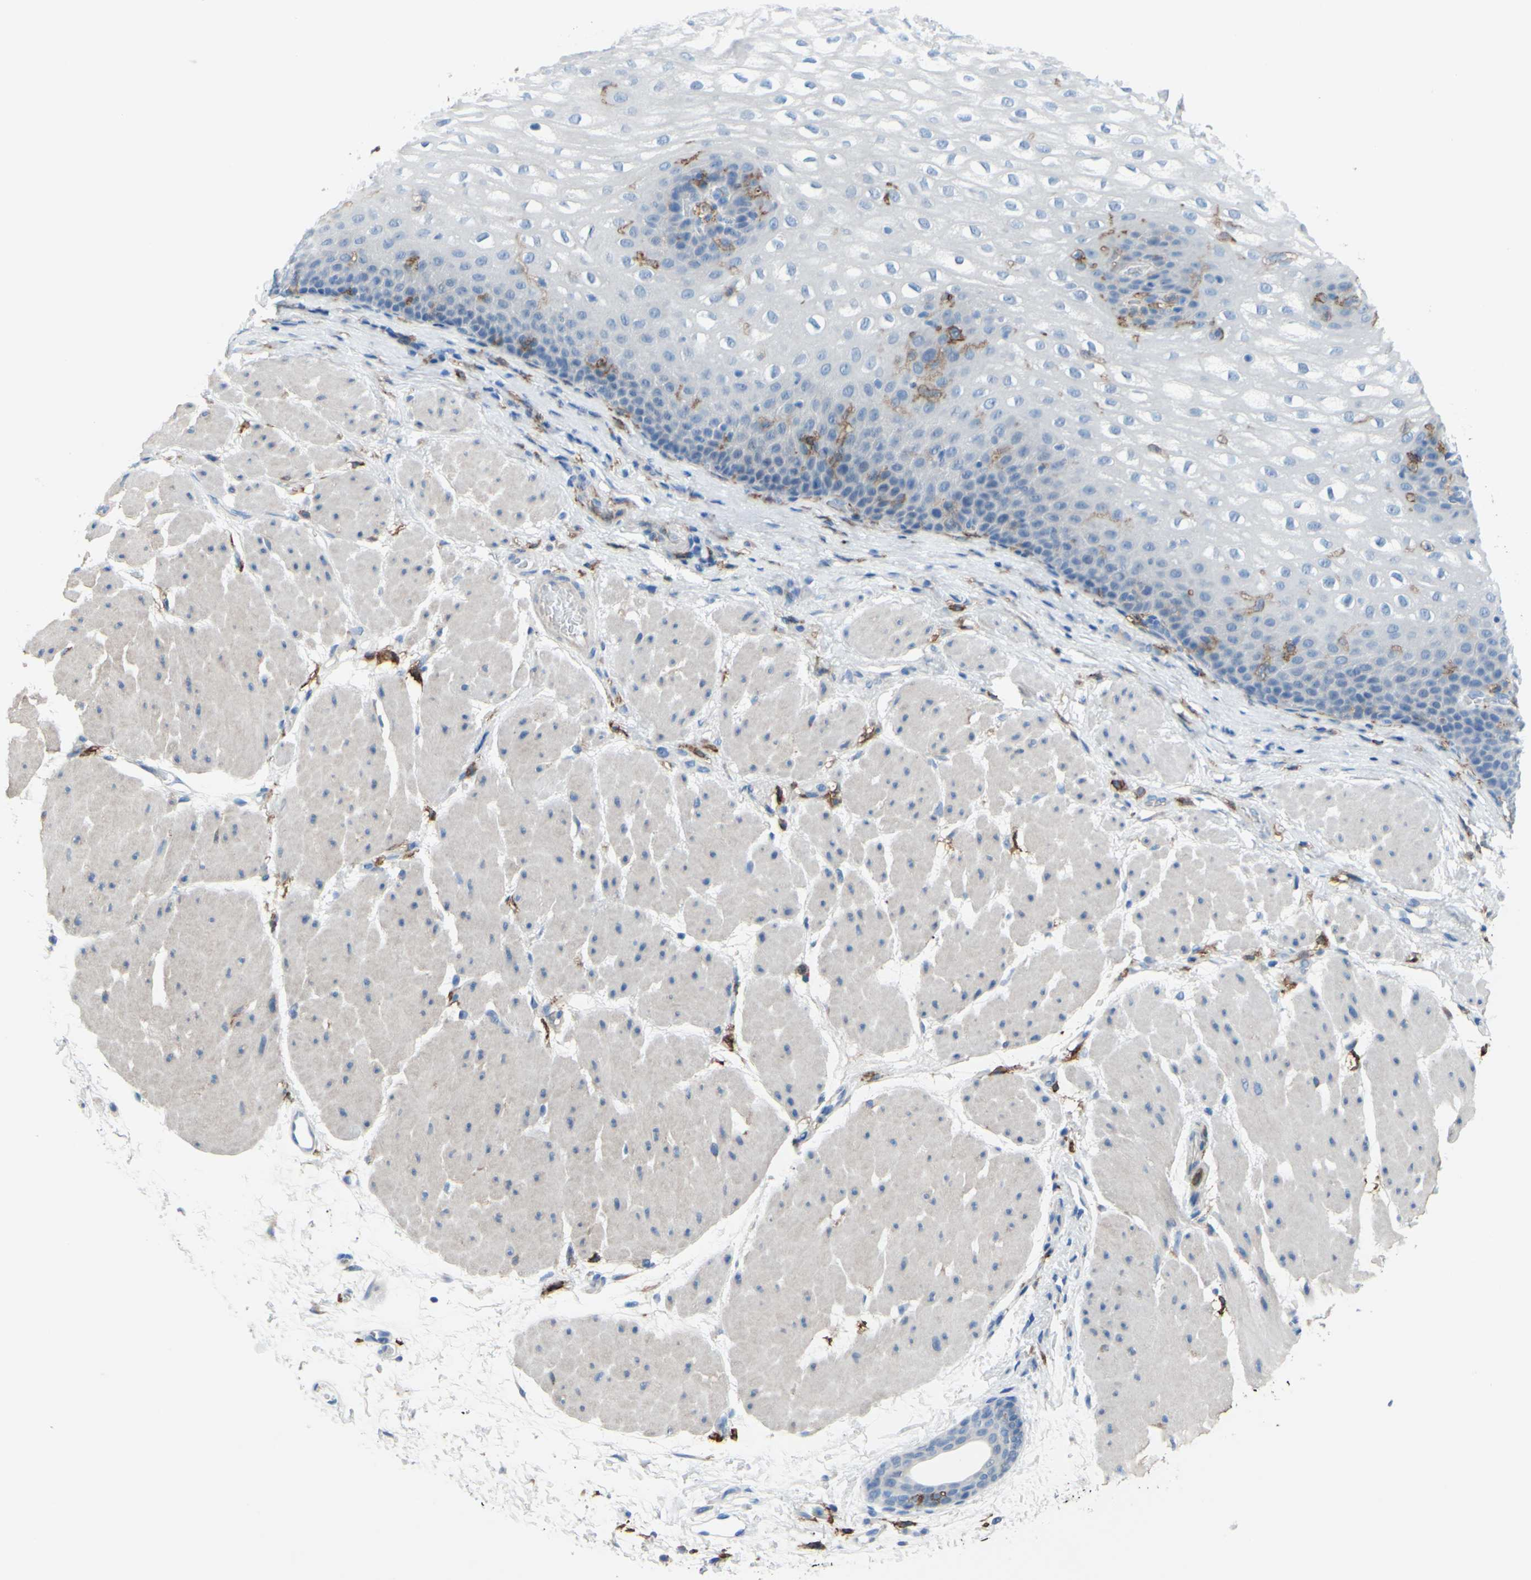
{"staining": {"intensity": "negative", "quantity": "none", "location": "none"}, "tissue": "esophagus", "cell_type": "Squamous epithelial cells", "image_type": "normal", "snomed": [{"axis": "morphology", "description": "Normal tissue, NOS"}, {"axis": "topography", "description": "Esophagus"}], "caption": "Normal esophagus was stained to show a protein in brown. There is no significant positivity in squamous epithelial cells. The staining was performed using DAB (3,3'-diaminobenzidine) to visualize the protein expression in brown, while the nuclei were stained in blue with hematoxylin (Magnification: 20x).", "gene": "FCGR2A", "patient": {"sex": "male", "age": 48}}